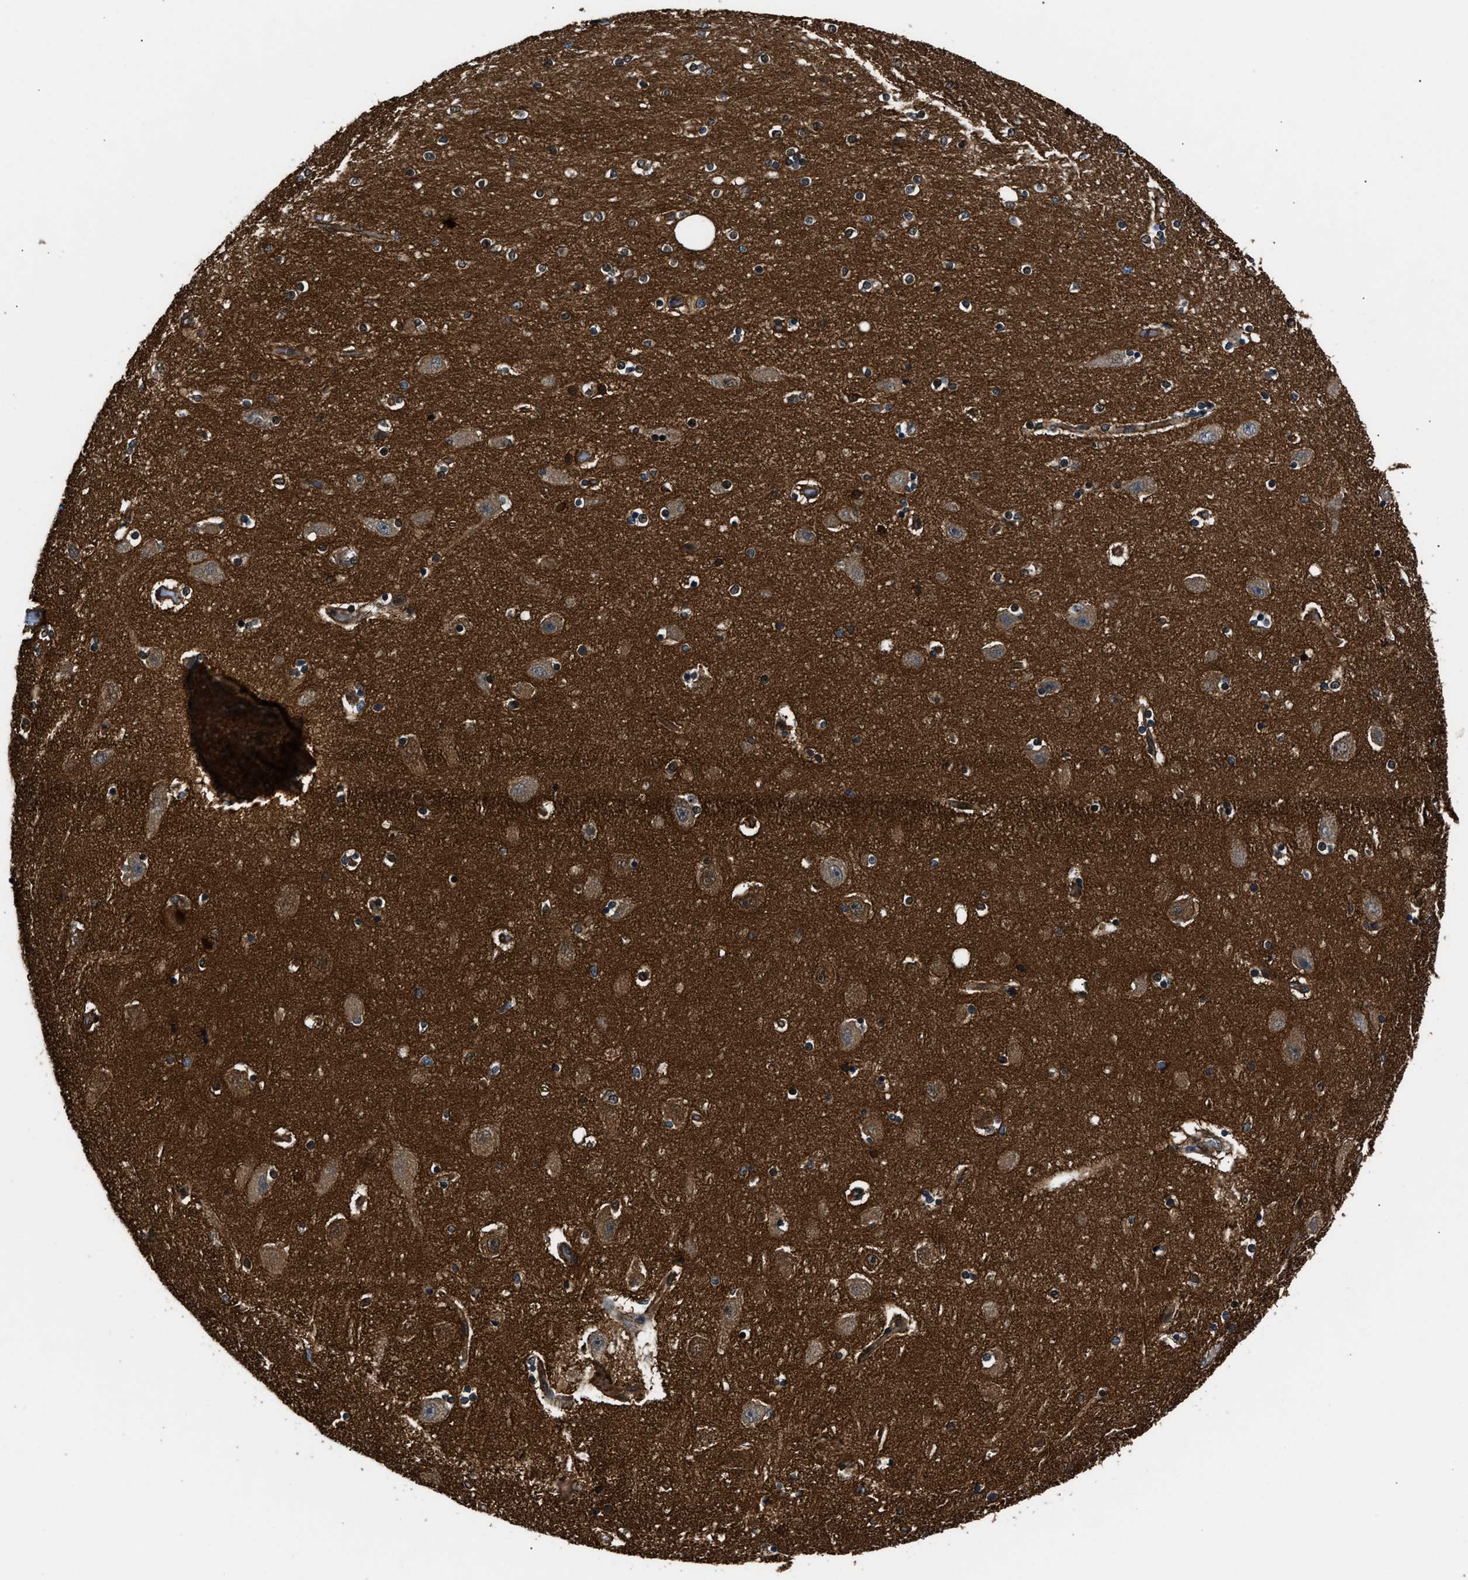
{"staining": {"intensity": "moderate", "quantity": "<25%", "location": "cytoplasmic/membranous"}, "tissue": "hippocampus", "cell_type": "Glial cells", "image_type": "normal", "snomed": [{"axis": "morphology", "description": "Normal tissue, NOS"}, {"axis": "topography", "description": "Hippocampus"}], "caption": "Immunohistochemical staining of unremarkable human hippocampus displays <25% levels of moderate cytoplasmic/membranous protein positivity in approximately <25% of glial cells. Immunohistochemistry stains the protein of interest in brown and the nuclei are stained blue.", "gene": "COPS2", "patient": {"sex": "female", "age": 54}}